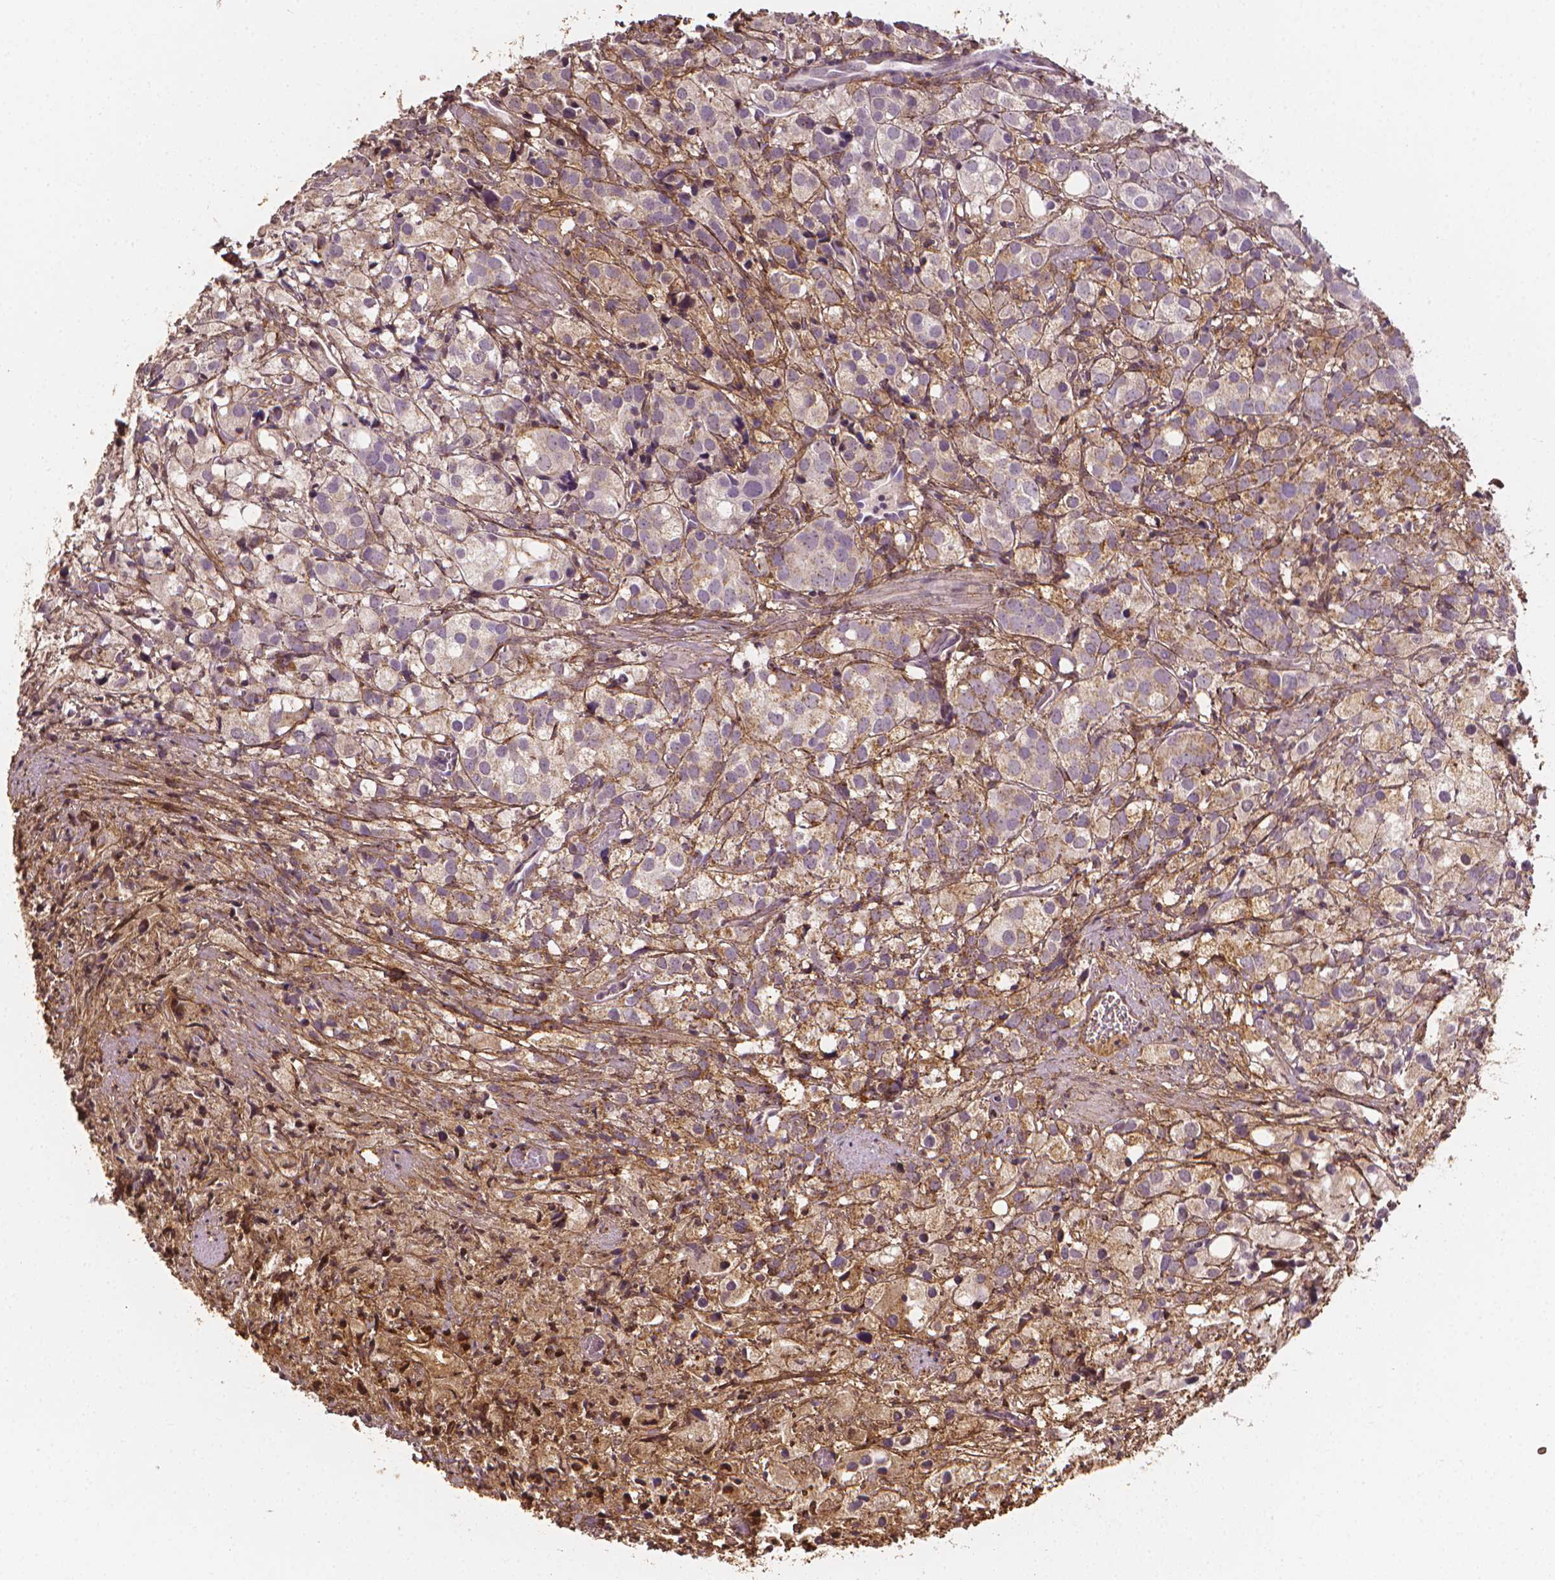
{"staining": {"intensity": "weak", "quantity": "<25%", "location": "cytoplasmic/membranous"}, "tissue": "prostate cancer", "cell_type": "Tumor cells", "image_type": "cancer", "snomed": [{"axis": "morphology", "description": "Adenocarcinoma, High grade"}, {"axis": "topography", "description": "Prostate"}], "caption": "This is an immunohistochemistry photomicrograph of human prostate cancer (high-grade adenocarcinoma). There is no expression in tumor cells.", "gene": "DCN", "patient": {"sex": "male", "age": 86}}